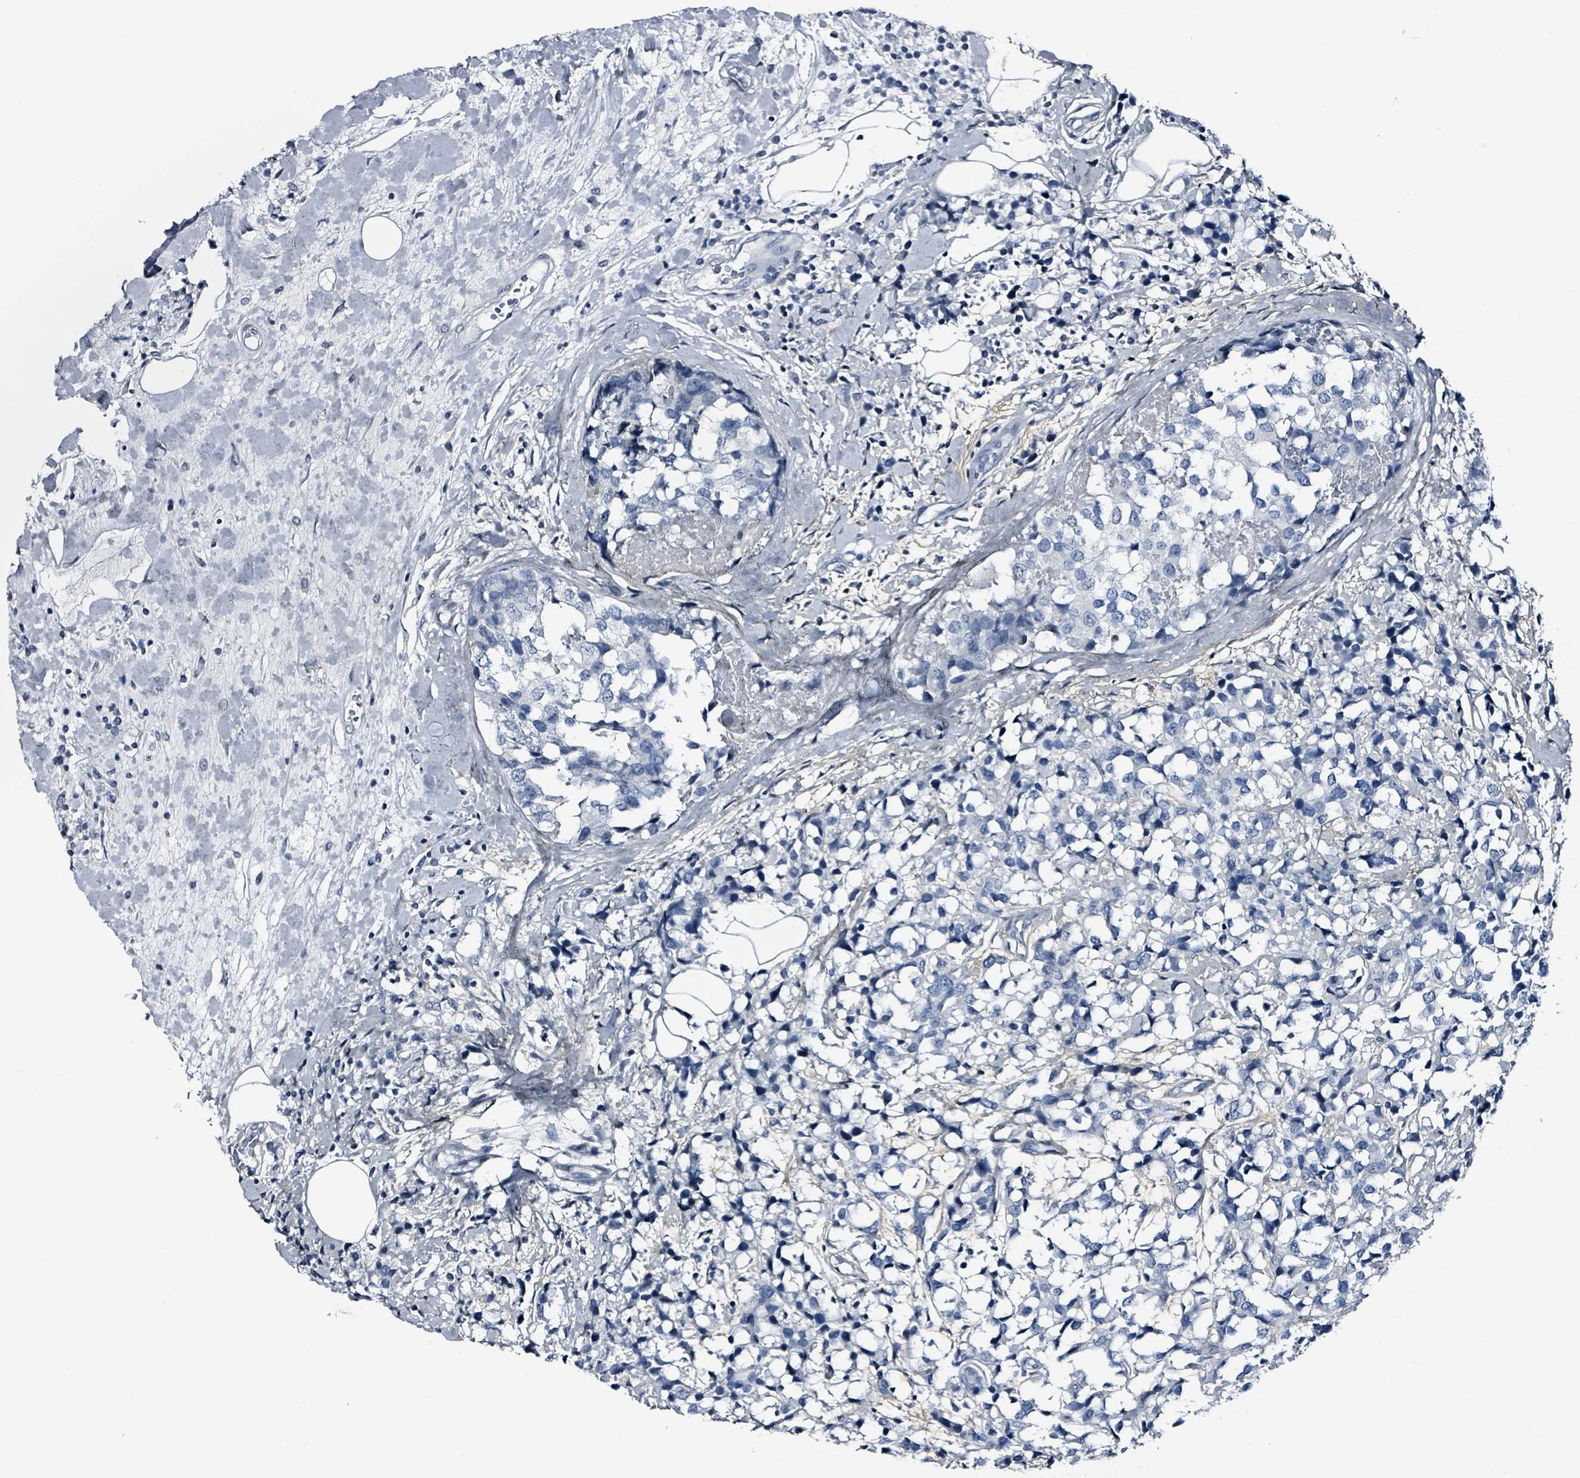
{"staining": {"intensity": "negative", "quantity": "none", "location": "none"}, "tissue": "breast cancer", "cell_type": "Tumor cells", "image_type": "cancer", "snomed": [{"axis": "morphology", "description": "Lobular carcinoma"}, {"axis": "topography", "description": "Breast"}], "caption": "The micrograph reveals no significant staining in tumor cells of breast cancer.", "gene": "CA9", "patient": {"sex": "female", "age": 59}}